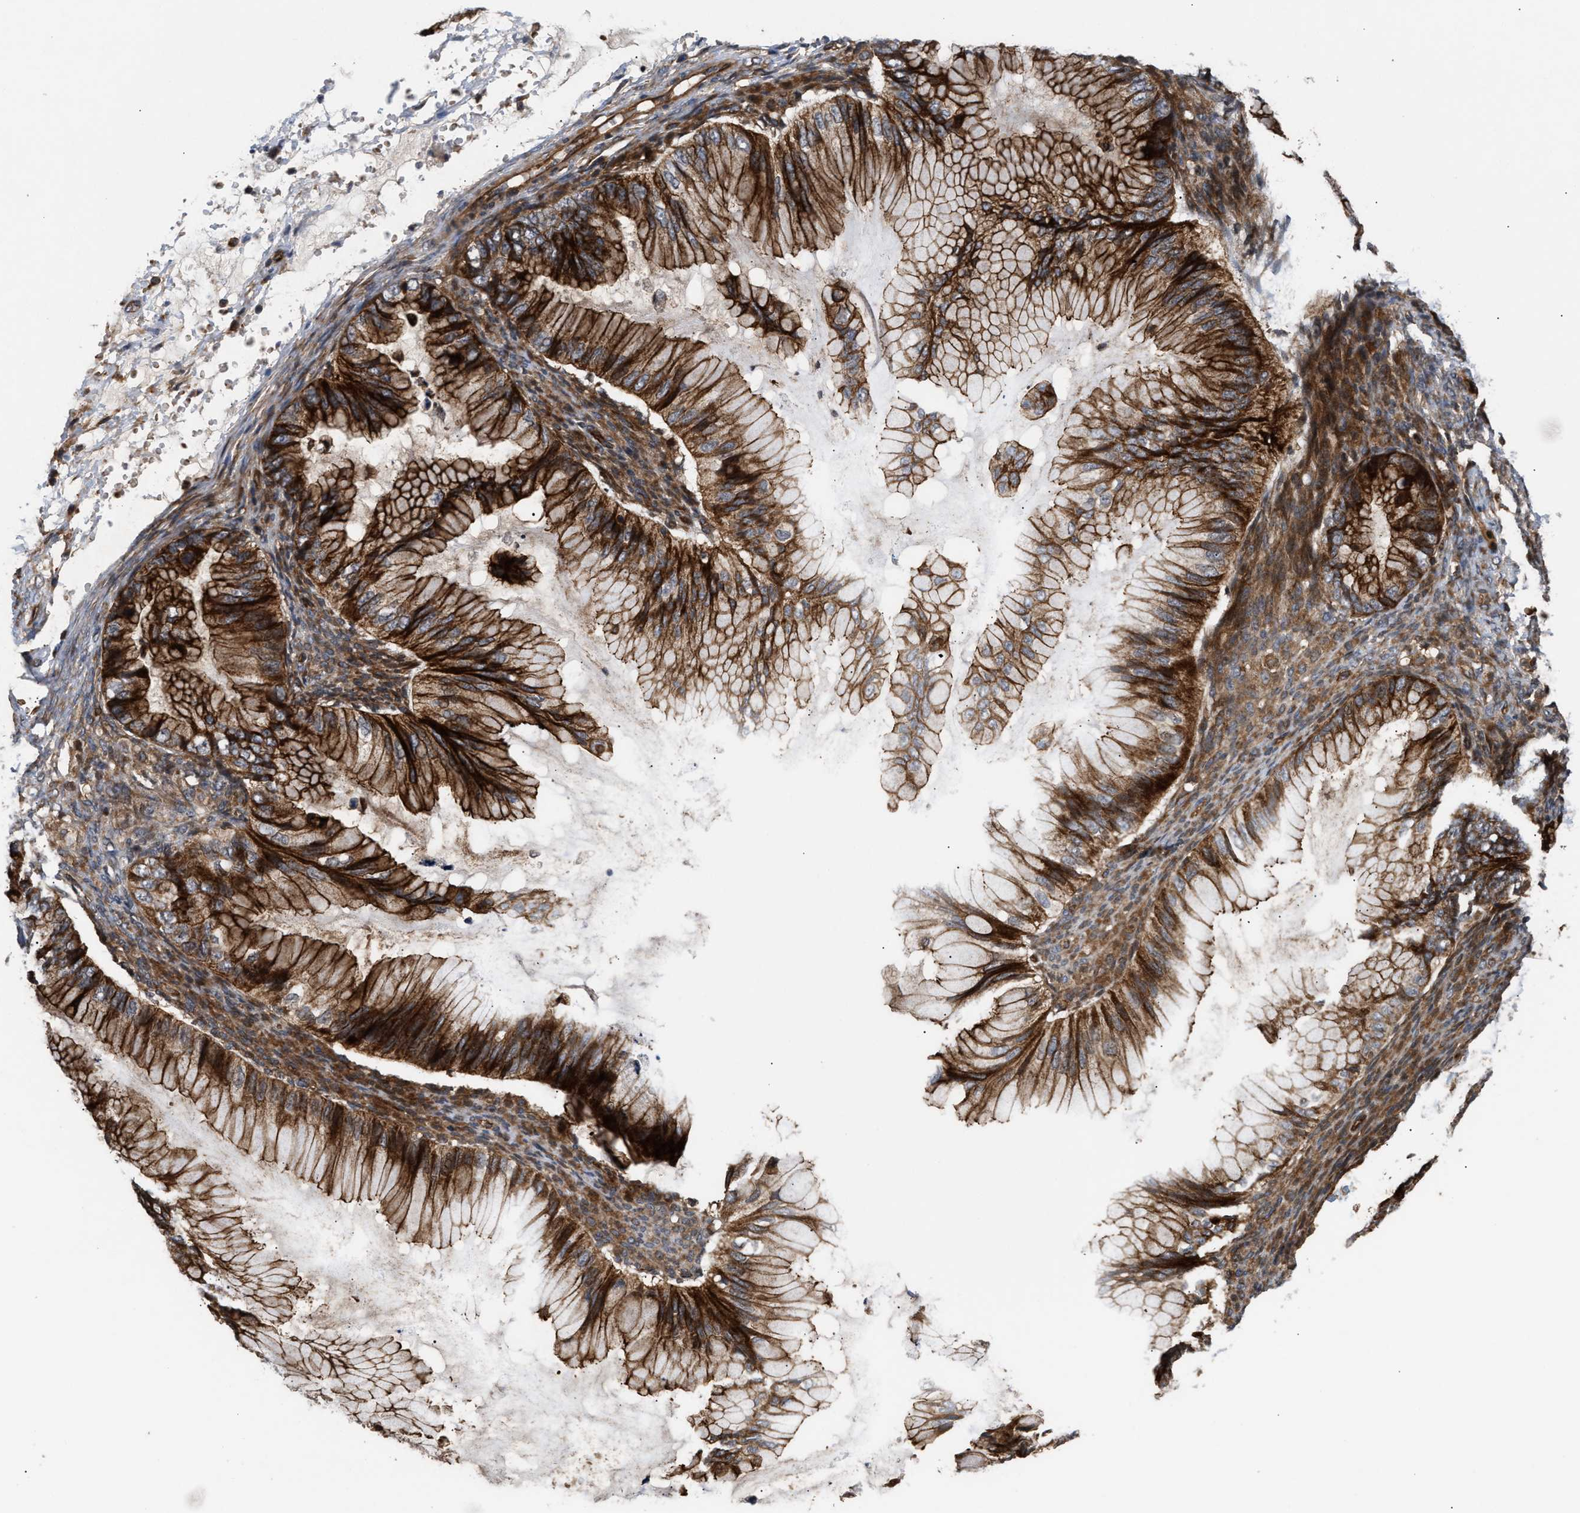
{"staining": {"intensity": "strong", "quantity": ">75%", "location": "cytoplasmic/membranous"}, "tissue": "ovarian cancer", "cell_type": "Tumor cells", "image_type": "cancer", "snomed": [{"axis": "morphology", "description": "Cystadenocarcinoma, mucinous, NOS"}, {"axis": "topography", "description": "Ovary"}], "caption": "Immunohistochemical staining of human mucinous cystadenocarcinoma (ovarian) reveals strong cytoplasmic/membranous protein expression in about >75% of tumor cells.", "gene": "STAU1", "patient": {"sex": "female", "age": 36}}